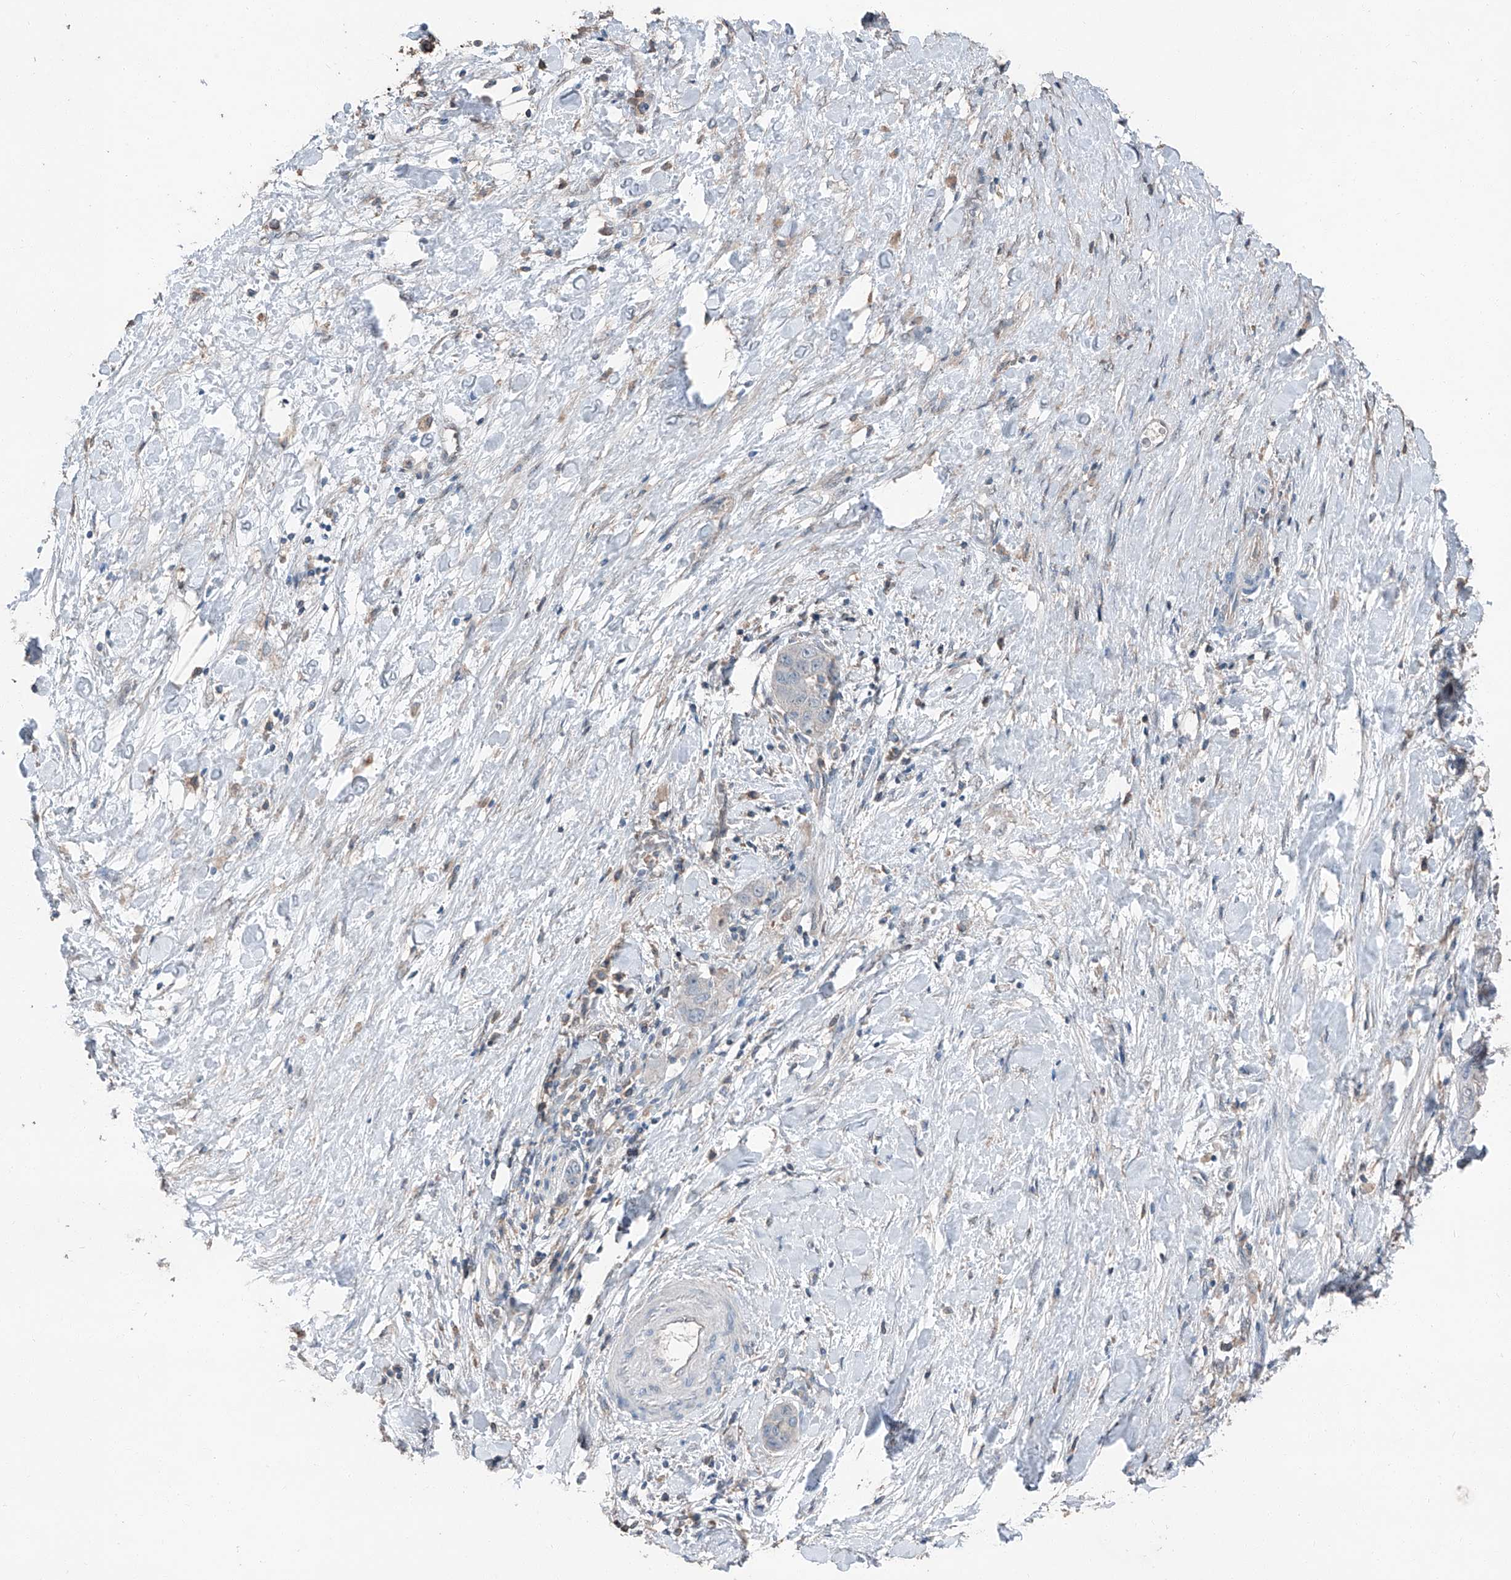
{"staining": {"intensity": "negative", "quantity": "none", "location": "none"}, "tissue": "liver cancer", "cell_type": "Tumor cells", "image_type": "cancer", "snomed": [{"axis": "morphology", "description": "Cholangiocarcinoma"}, {"axis": "topography", "description": "Liver"}], "caption": "A high-resolution image shows IHC staining of liver cancer (cholangiocarcinoma), which displays no significant positivity in tumor cells. (Immunohistochemistry (ihc), brightfield microscopy, high magnification).", "gene": "MAMLD1", "patient": {"sex": "female", "age": 52}}